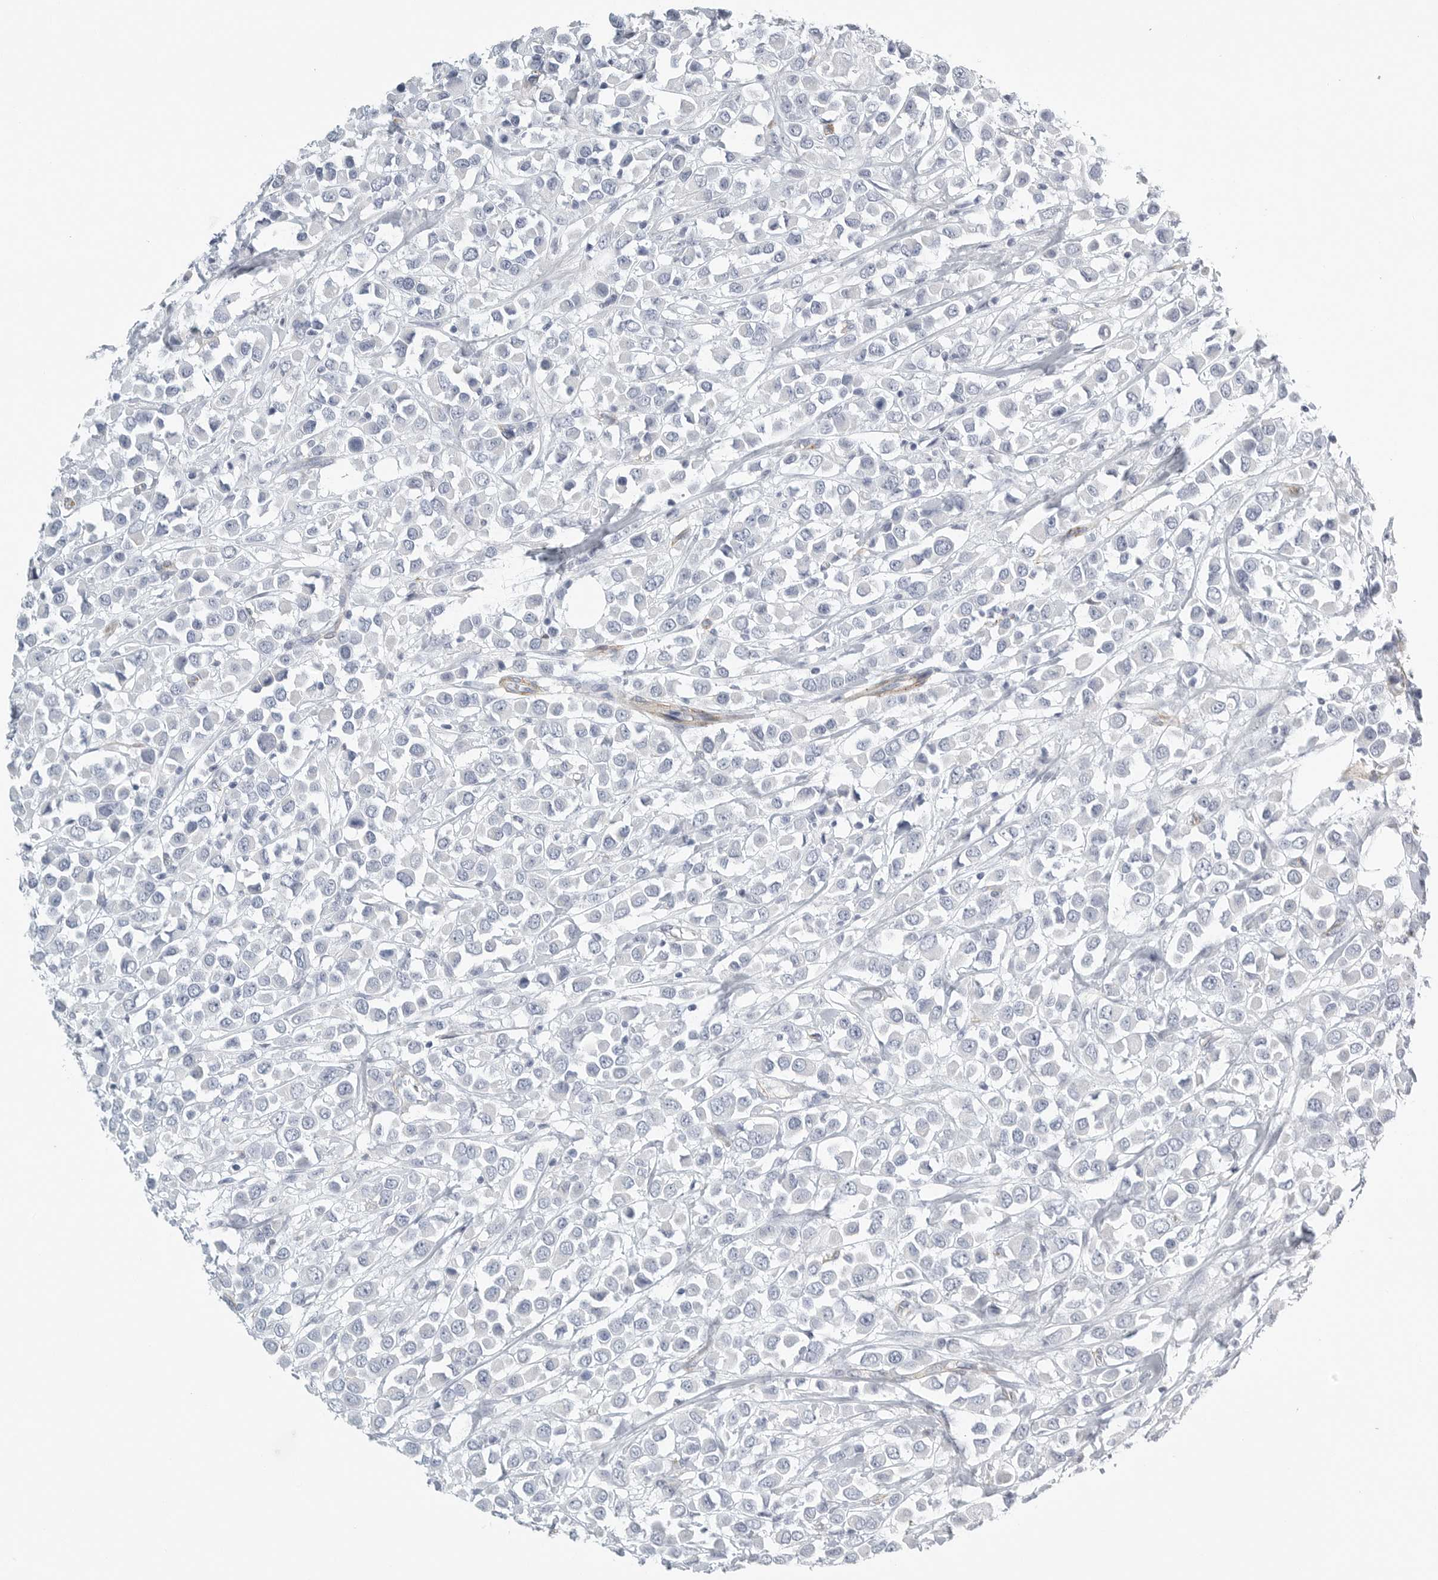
{"staining": {"intensity": "negative", "quantity": "none", "location": "none"}, "tissue": "breast cancer", "cell_type": "Tumor cells", "image_type": "cancer", "snomed": [{"axis": "morphology", "description": "Duct carcinoma"}, {"axis": "topography", "description": "Breast"}], "caption": "Breast cancer was stained to show a protein in brown. There is no significant positivity in tumor cells.", "gene": "TNR", "patient": {"sex": "female", "age": 61}}